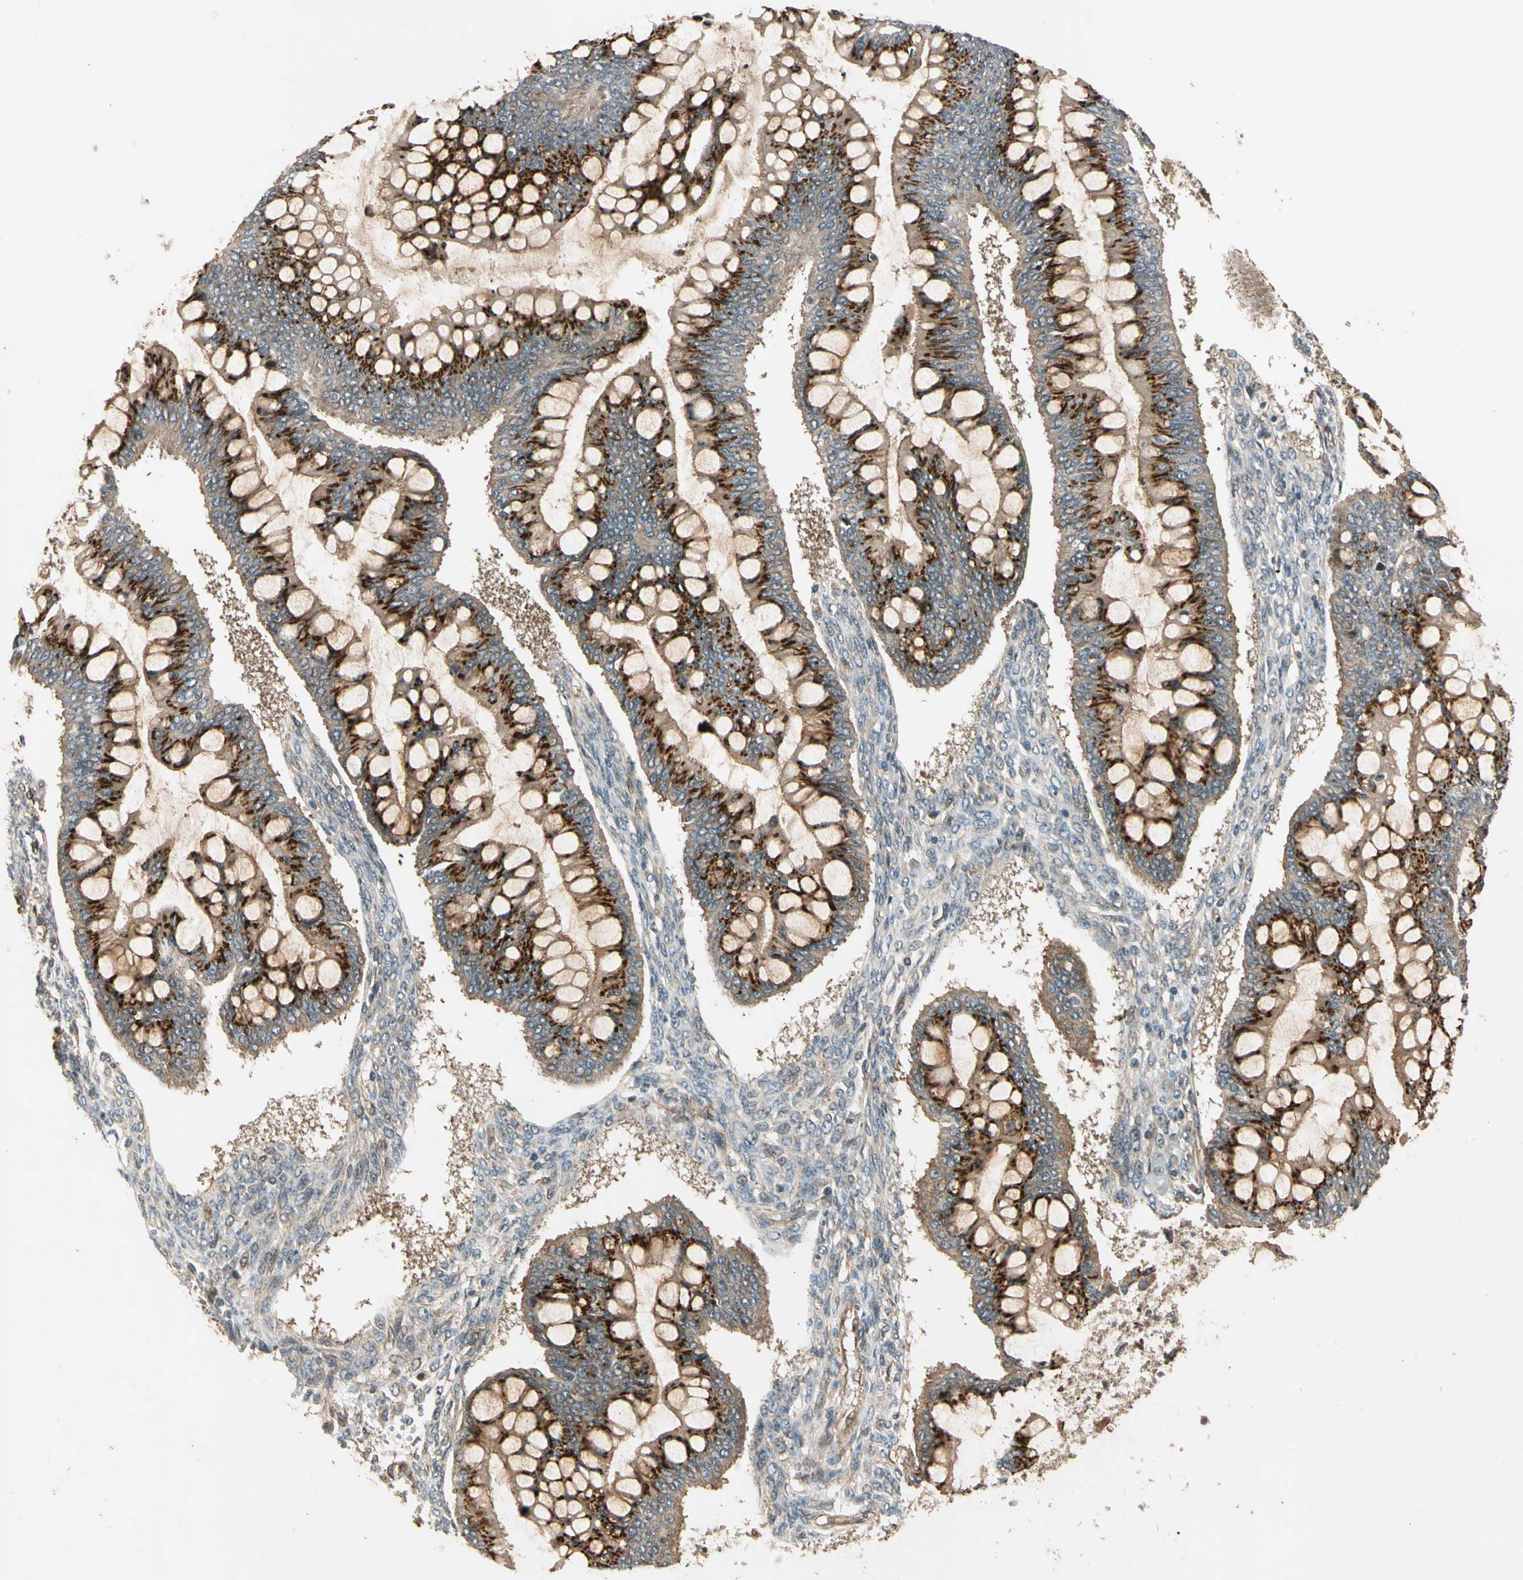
{"staining": {"intensity": "moderate", "quantity": ">75%", "location": "cytoplasmic/membranous"}, "tissue": "ovarian cancer", "cell_type": "Tumor cells", "image_type": "cancer", "snomed": [{"axis": "morphology", "description": "Cystadenocarcinoma, mucinous, NOS"}, {"axis": "topography", "description": "Ovary"}], "caption": "Immunohistochemical staining of mucinous cystadenocarcinoma (ovarian) demonstrates moderate cytoplasmic/membranous protein staining in approximately >75% of tumor cells.", "gene": "ROCK2", "patient": {"sex": "female", "age": 73}}